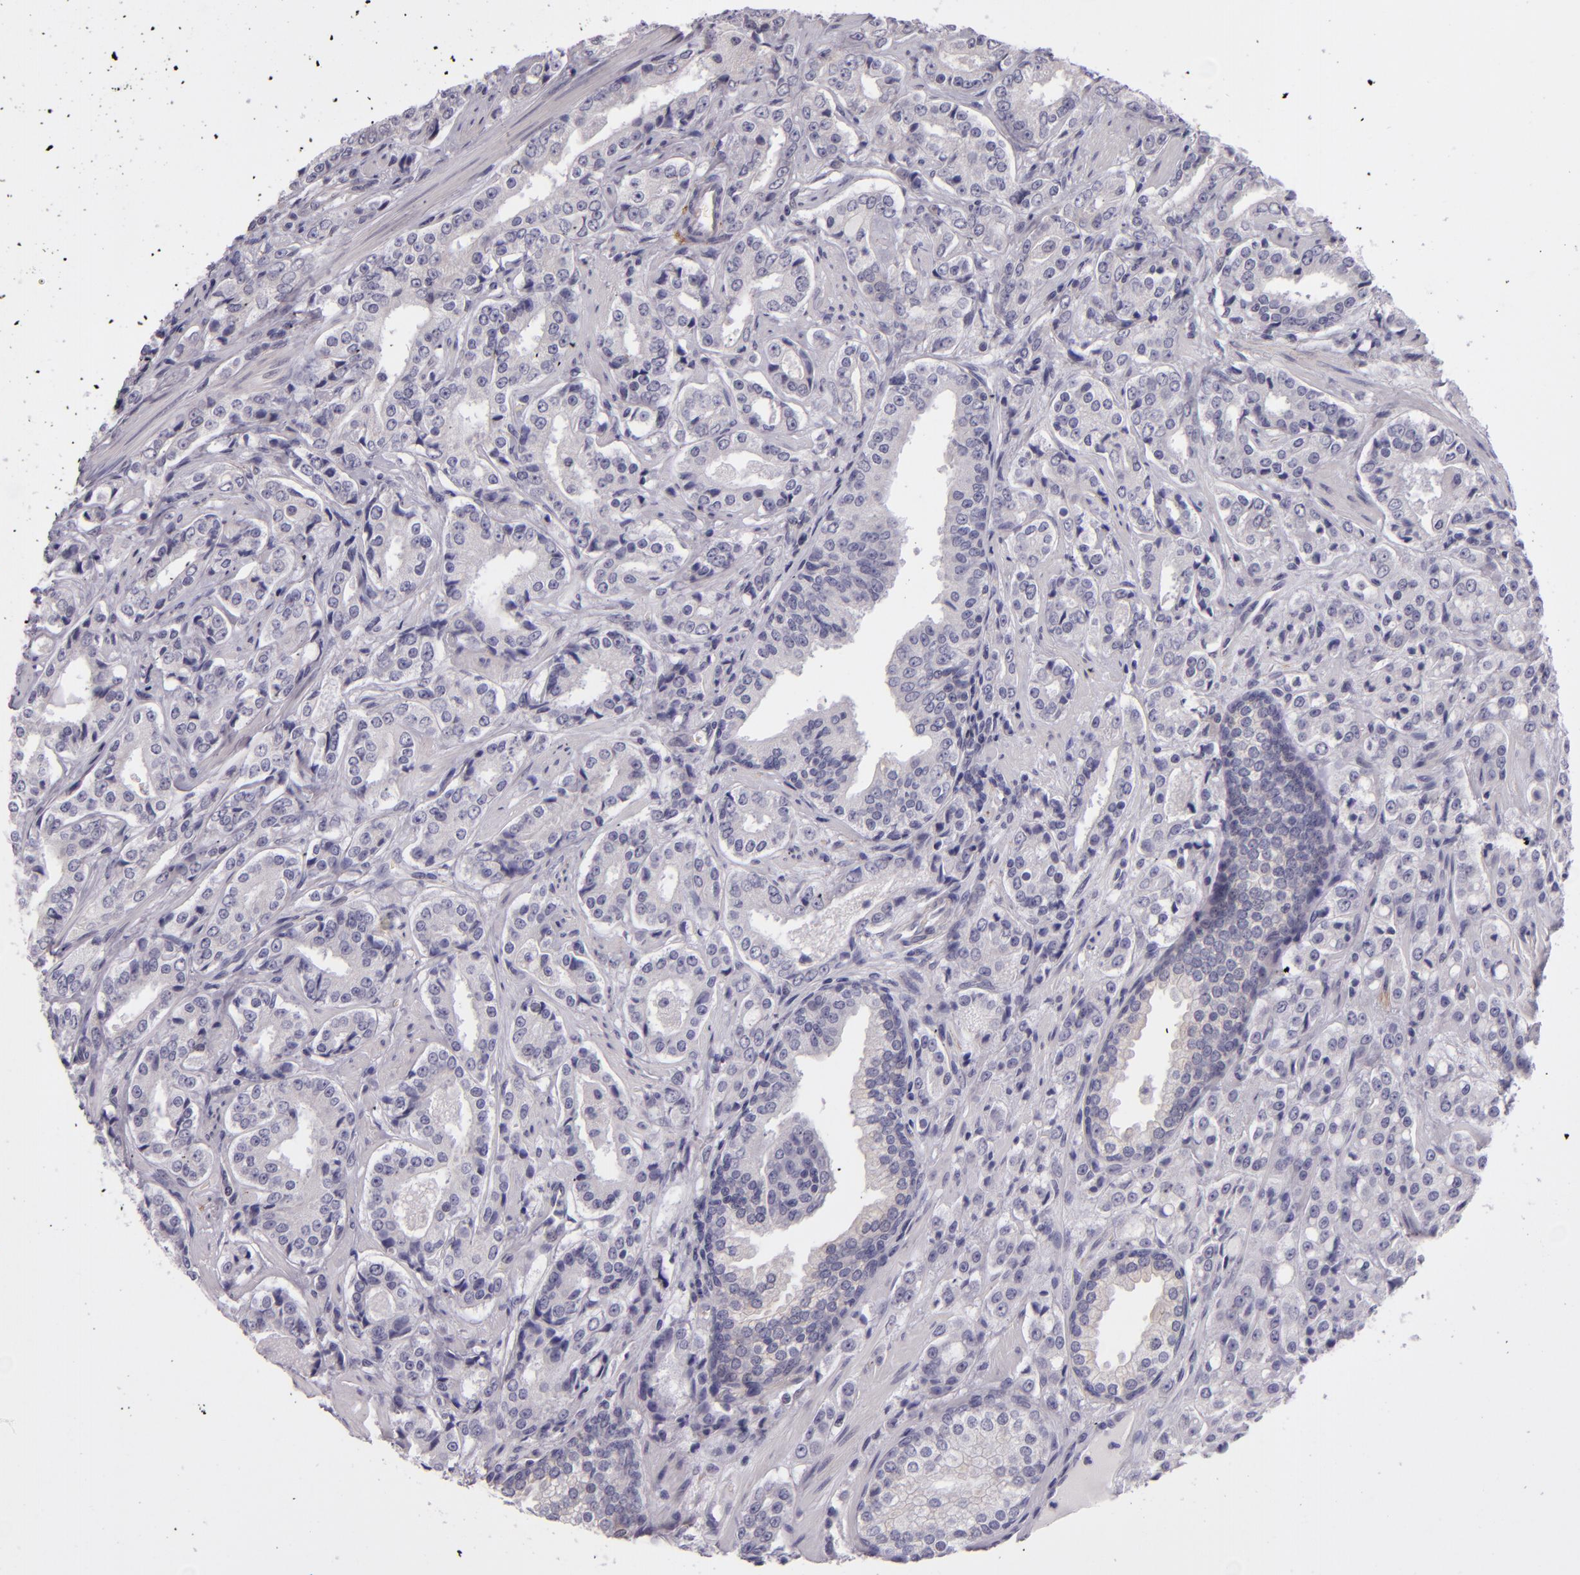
{"staining": {"intensity": "negative", "quantity": "none", "location": "none"}, "tissue": "prostate cancer", "cell_type": "Tumor cells", "image_type": "cancer", "snomed": [{"axis": "morphology", "description": "Adenocarcinoma, Medium grade"}, {"axis": "topography", "description": "Prostate"}], "caption": "A micrograph of human medium-grade adenocarcinoma (prostate) is negative for staining in tumor cells.", "gene": "SNCB", "patient": {"sex": "male", "age": 60}}